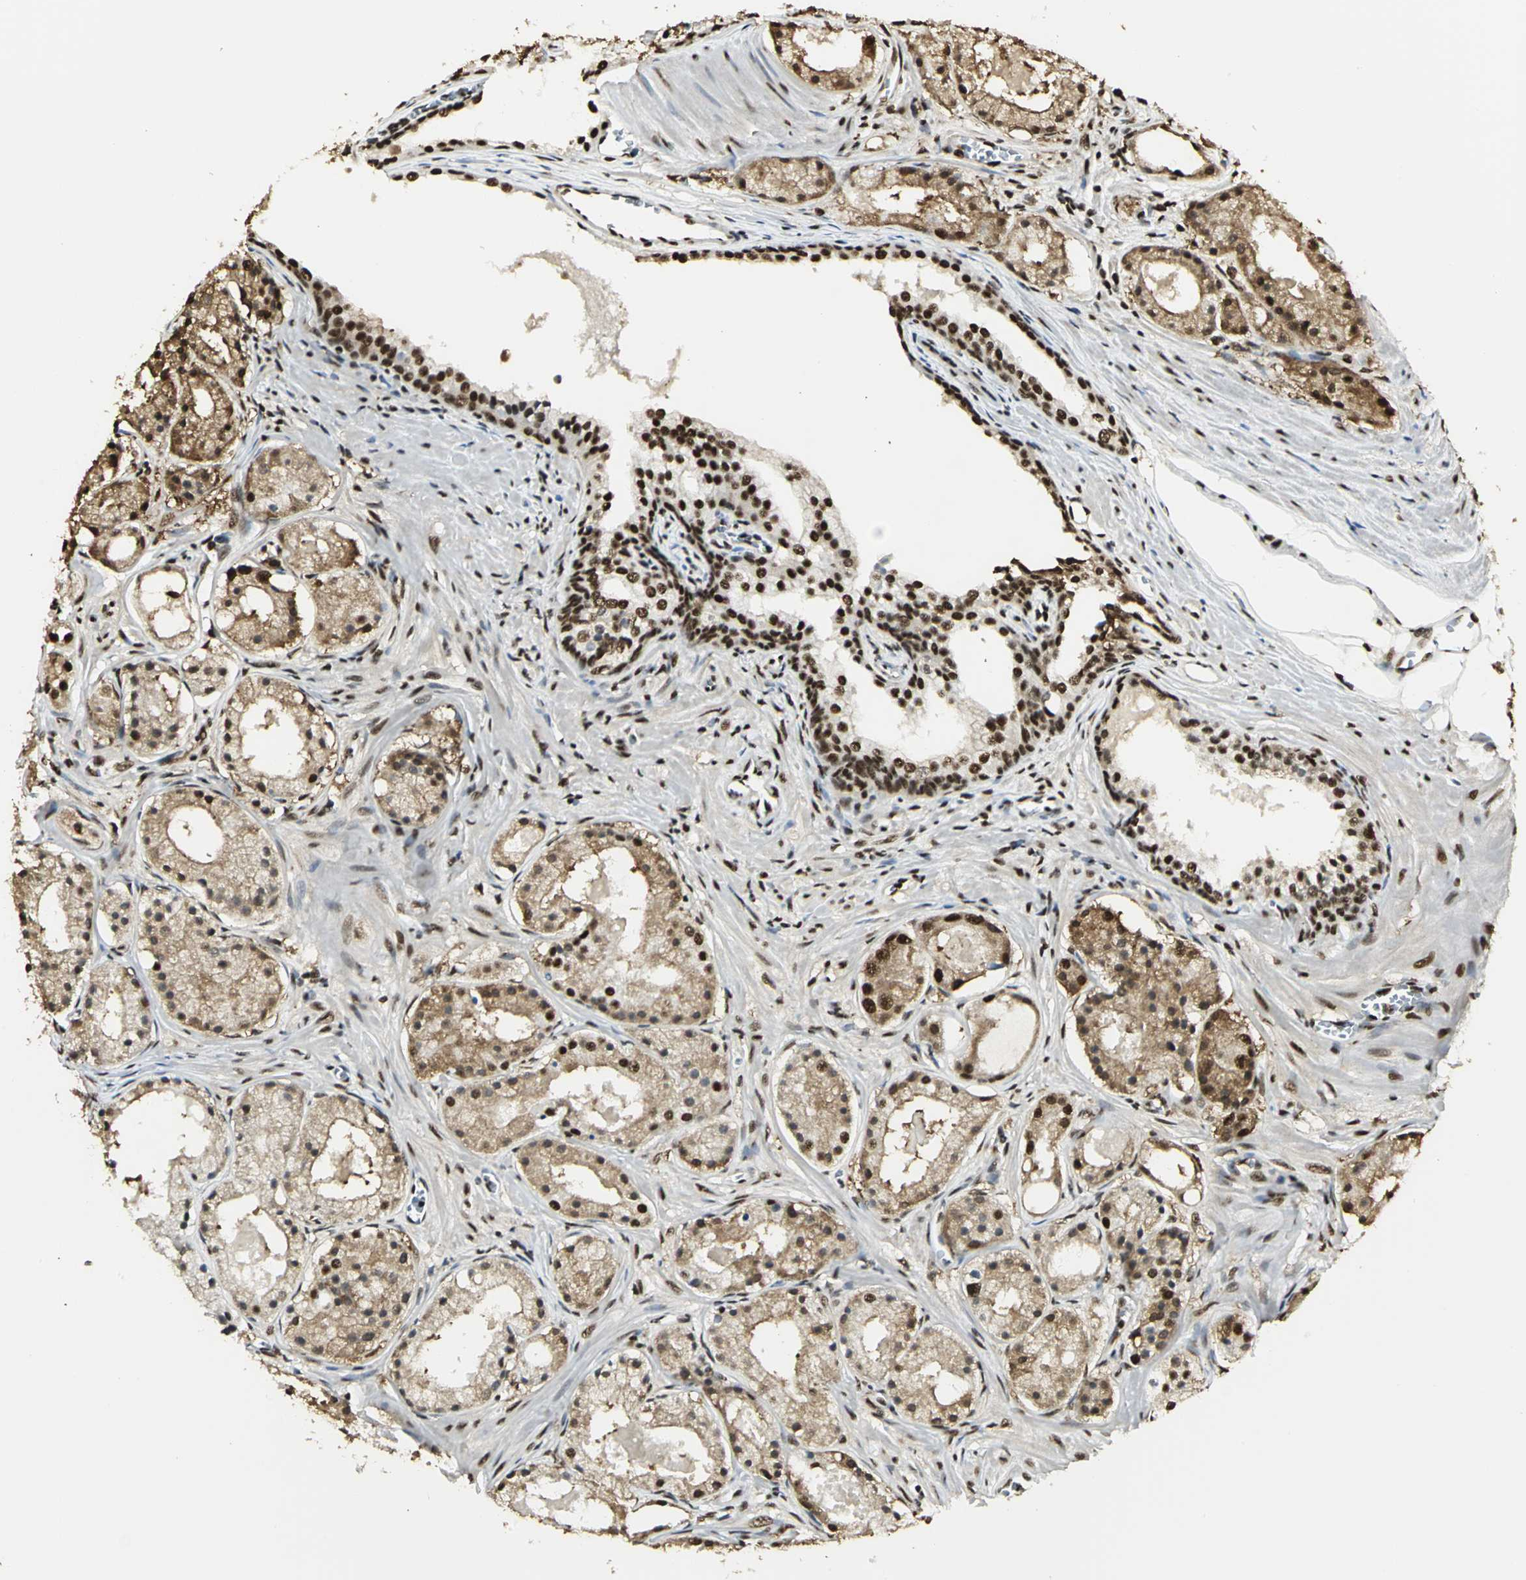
{"staining": {"intensity": "strong", "quantity": ">75%", "location": "cytoplasmic/membranous,nuclear"}, "tissue": "prostate cancer", "cell_type": "Tumor cells", "image_type": "cancer", "snomed": [{"axis": "morphology", "description": "Adenocarcinoma, Low grade"}, {"axis": "topography", "description": "Prostate"}], "caption": "Immunohistochemical staining of human low-grade adenocarcinoma (prostate) exhibits high levels of strong cytoplasmic/membranous and nuclear expression in approximately >75% of tumor cells.", "gene": "SET", "patient": {"sex": "male", "age": 57}}